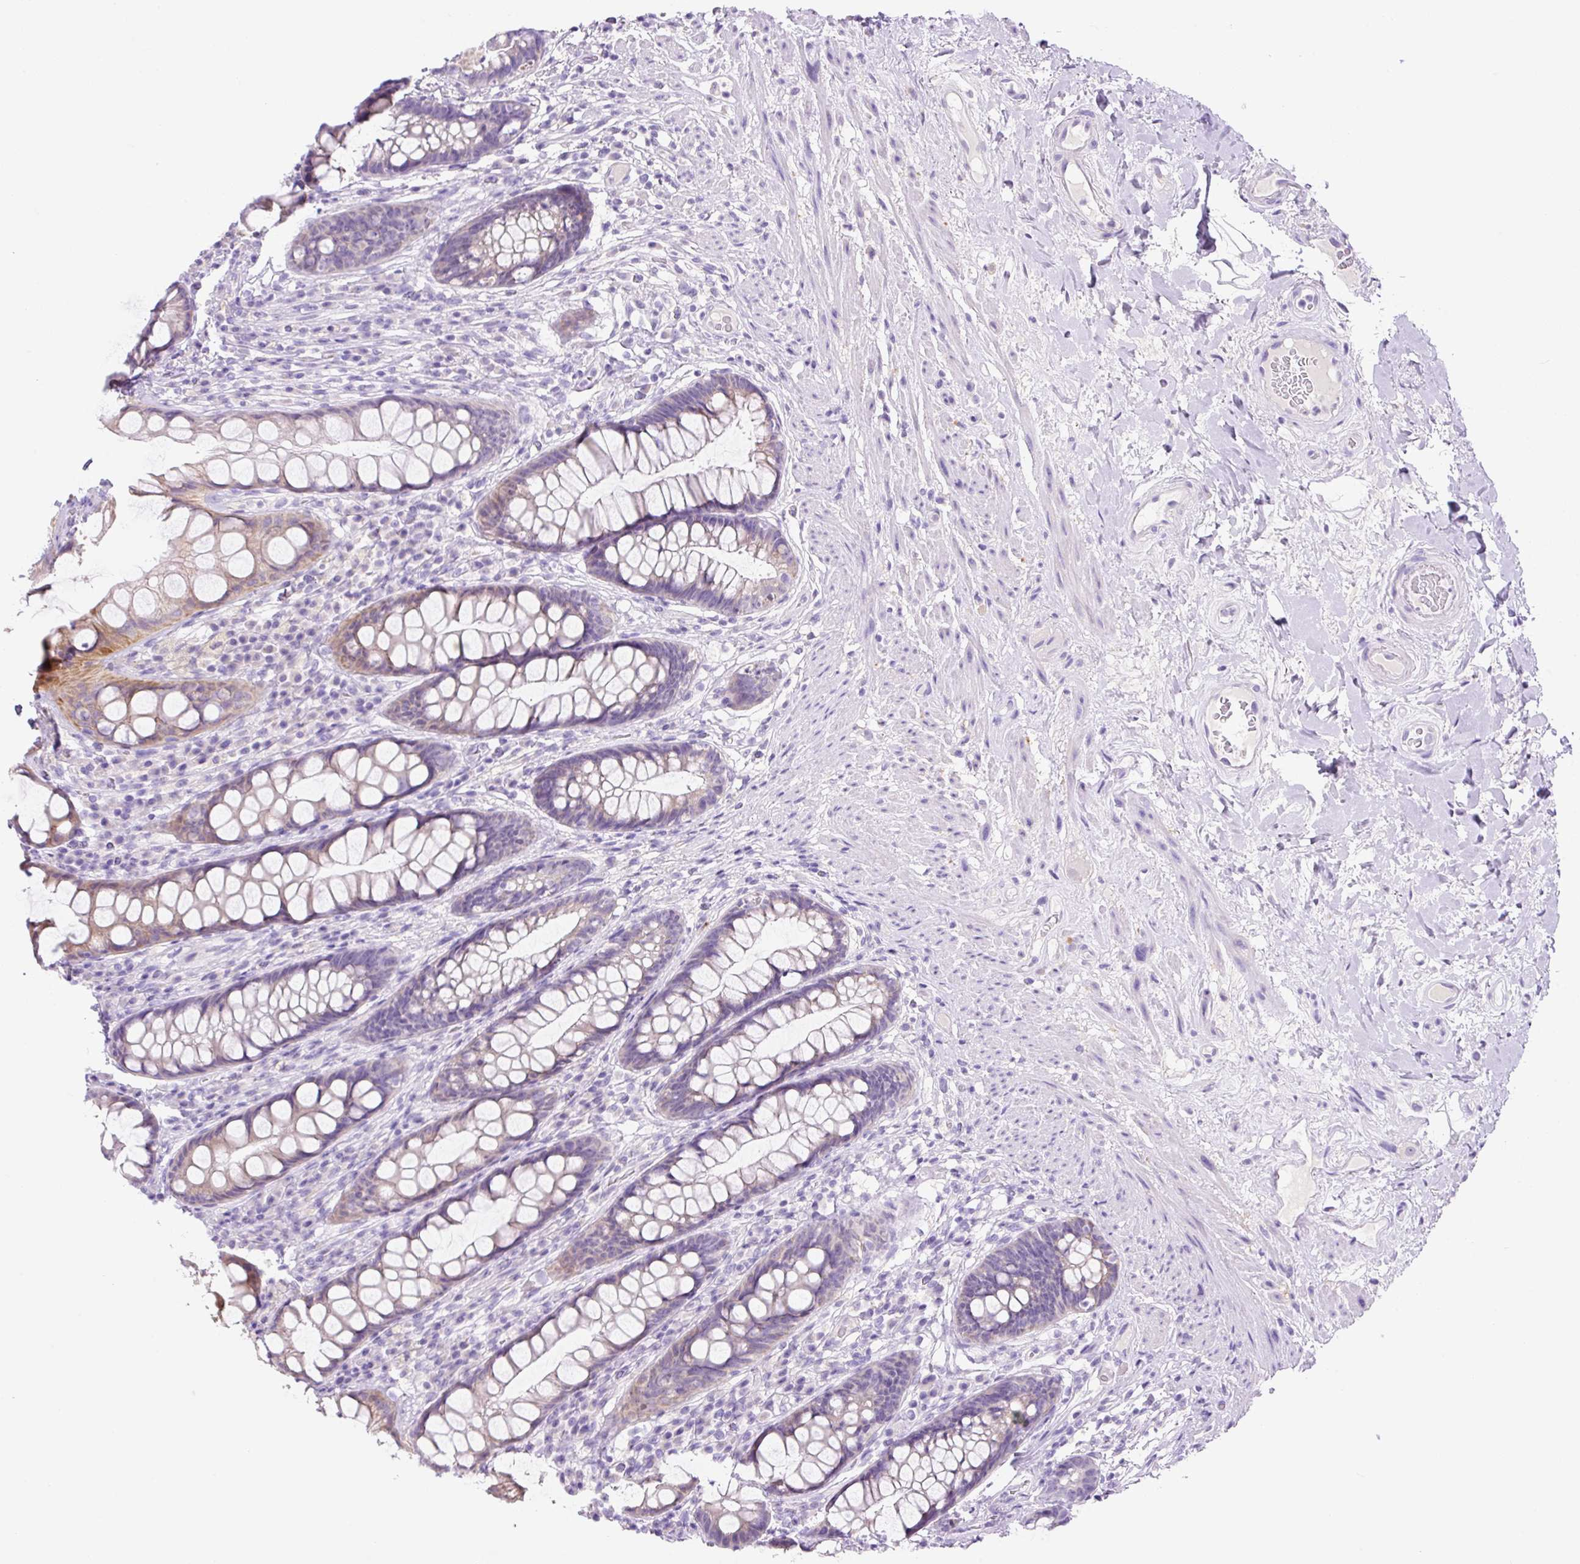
{"staining": {"intensity": "moderate", "quantity": "25%-75%", "location": "cytoplasmic/membranous"}, "tissue": "rectum", "cell_type": "Glandular cells", "image_type": "normal", "snomed": [{"axis": "morphology", "description": "Normal tissue, NOS"}, {"axis": "topography", "description": "Rectum"}], "caption": "Immunohistochemical staining of benign human rectum reveals 25%-75% levels of moderate cytoplasmic/membranous protein positivity in about 25%-75% of glandular cells. Using DAB (3,3'-diaminobenzidine) (brown) and hematoxylin (blue) stains, captured at high magnification using brightfield microscopy.", "gene": "NDST3", "patient": {"sex": "male", "age": 74}}